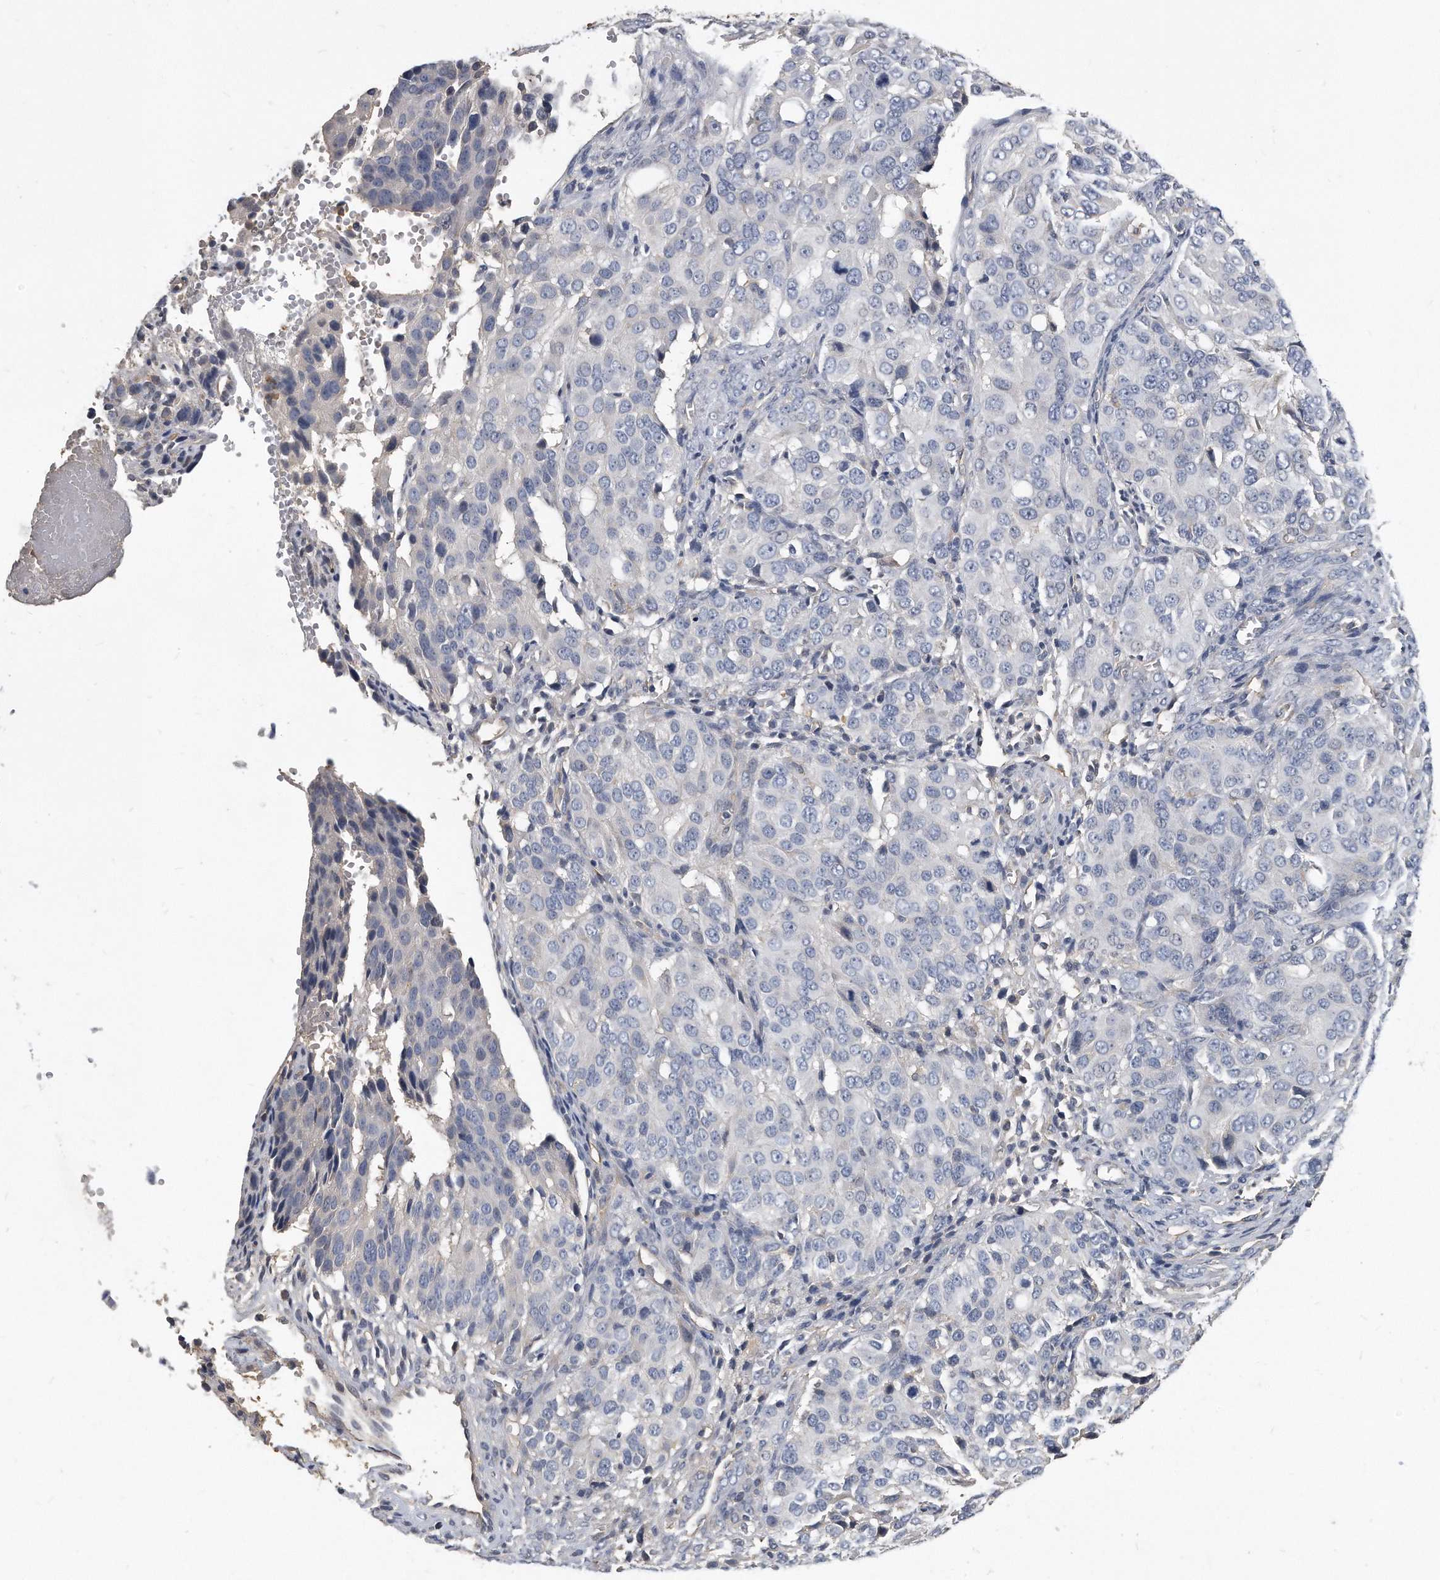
{"staining": {"intensity": "negative", "quantity": "none", "location": "none"}, "tissue": "ovarian cancer", "cell_type": "Tumor cells", "image_type": "cancer", "snomed": [{"axis": "morphology", "description": "Carcinoma, endometroid"}, {"axis": "topography", "description": "Ovary"}], "caption": "Photomicrograph shows no protein positivity in tumor cells of ovarian cancer (endometroid carcinoma) tissue.", "gene": "HOMER3", "patient": {"sex": "female", "age": 51}}